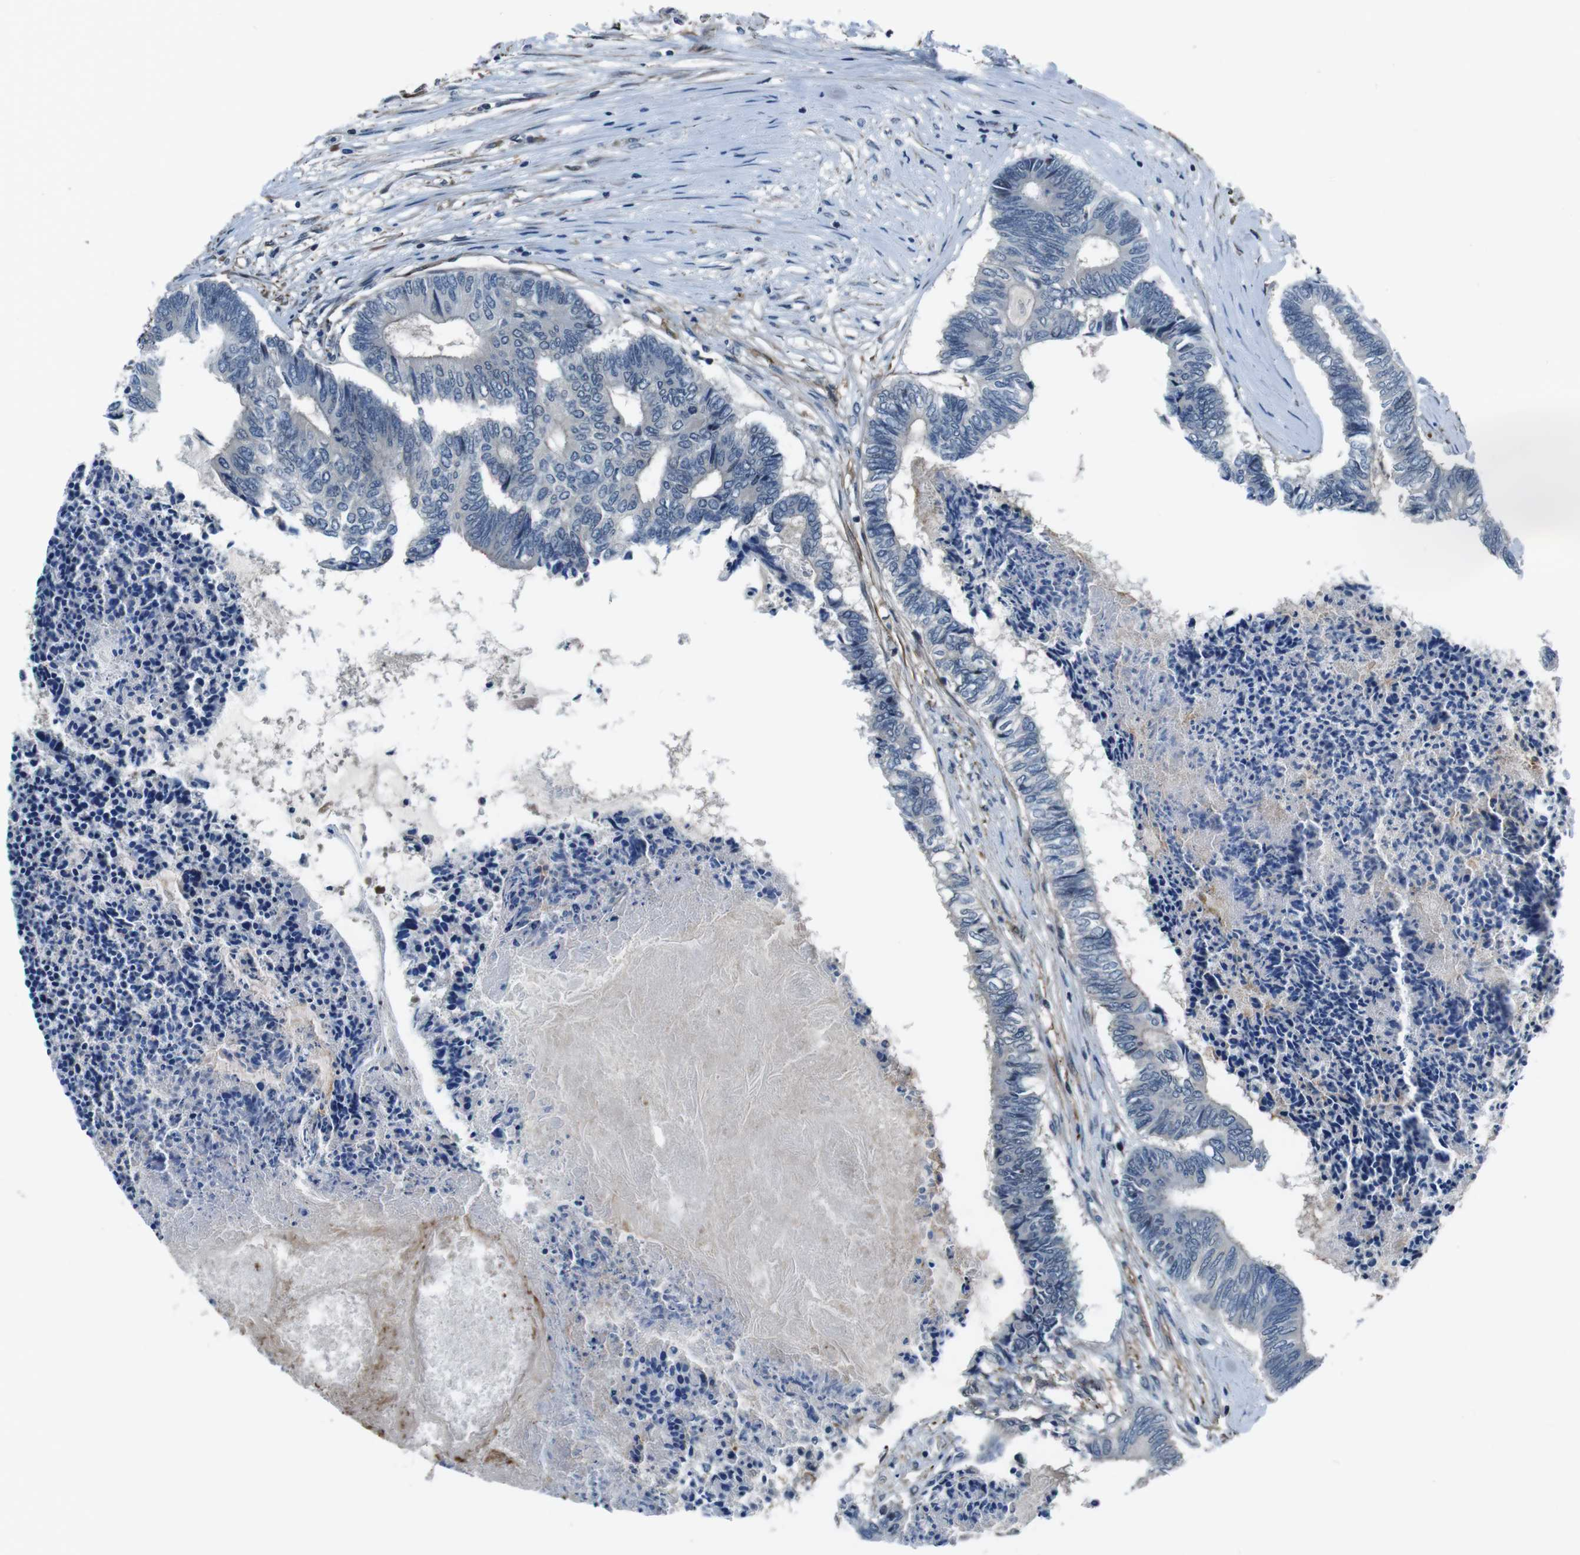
{"staining": {"intensity": "negative", "quantity": "none", "location": "none"}, "tissue": "colorectal cancer", "cell_type": "Tumor cells", "image_type": "cancer", "snomed": [{"axis": "morphology", "description": "Adenocarcinoma, NOS"}, {"axis": "topography", "description": "Rectum"}], "caption": "An image of colorectal adenocarcinoma stained for a protein displays no brown staining in tumor cells. The staining was performed using DAB (3,3'-diaminobenzidine) to visualize the protein expression in brown, while the nuclei were stained in blue with hematoxylin (Magnification: 20x).", "gene": "LRRC49", "patient": {"sex": "male", "age": 63}}